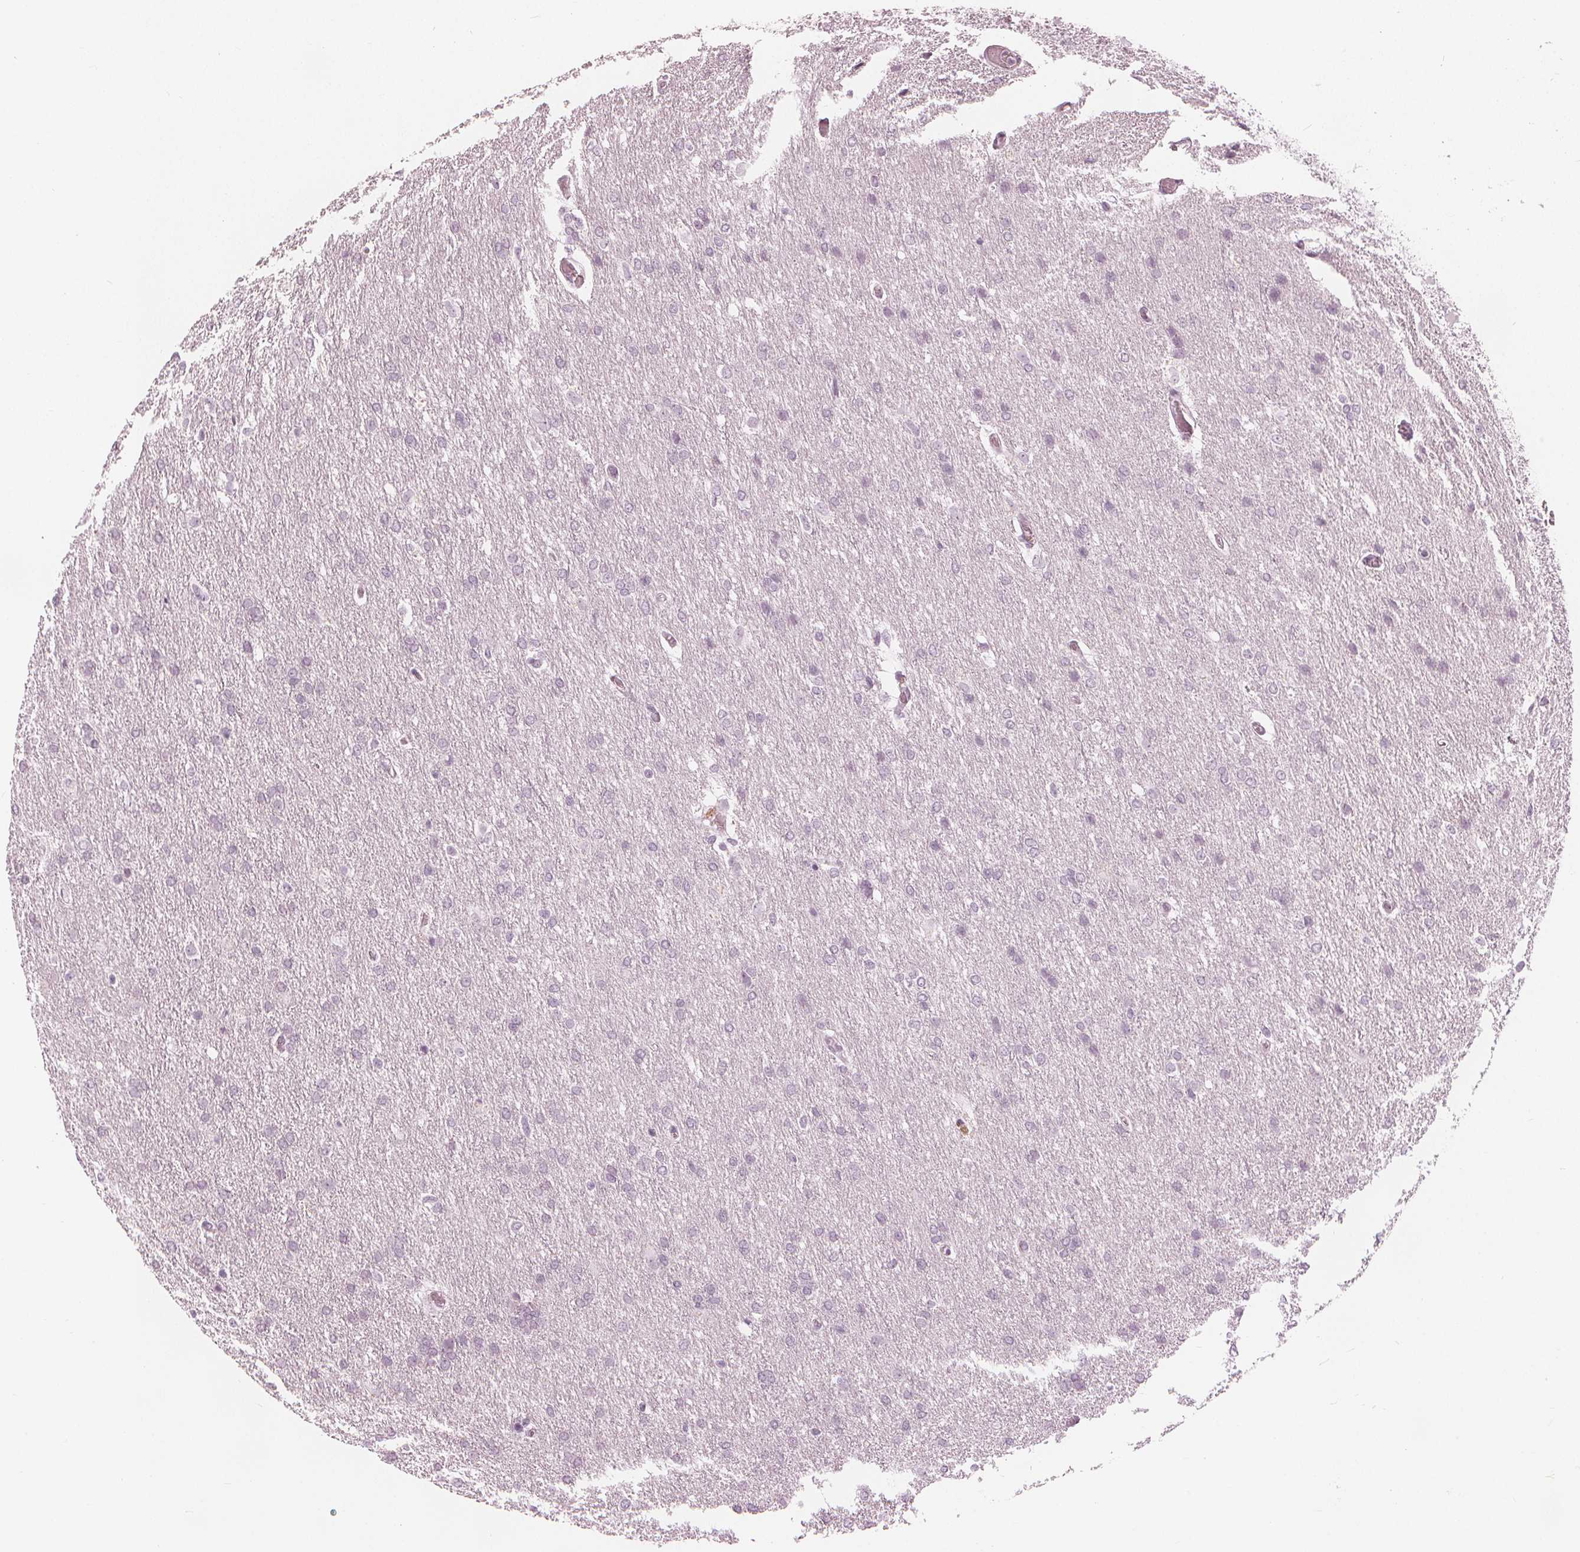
{"staining": {"intensity": "negative", "quantity": "none", "location": "none"}, "tissue": "glioma", "cell_type": "Tumor cells", "image_type": "cancer", "snomed": [{"axis": "morphology", "description": "Glioma, malignant, High grade"}, {"axis": "topography", "description": "Brain"}], "caption": "High power microscopy histopathology image of an immunohistochemistry (IHC) micrograph of malignant high-grade glioma, revealing no significant positivity in tumor cells.", "gene": "PAEP", "patient": {"sex": "male", "age": 68}}